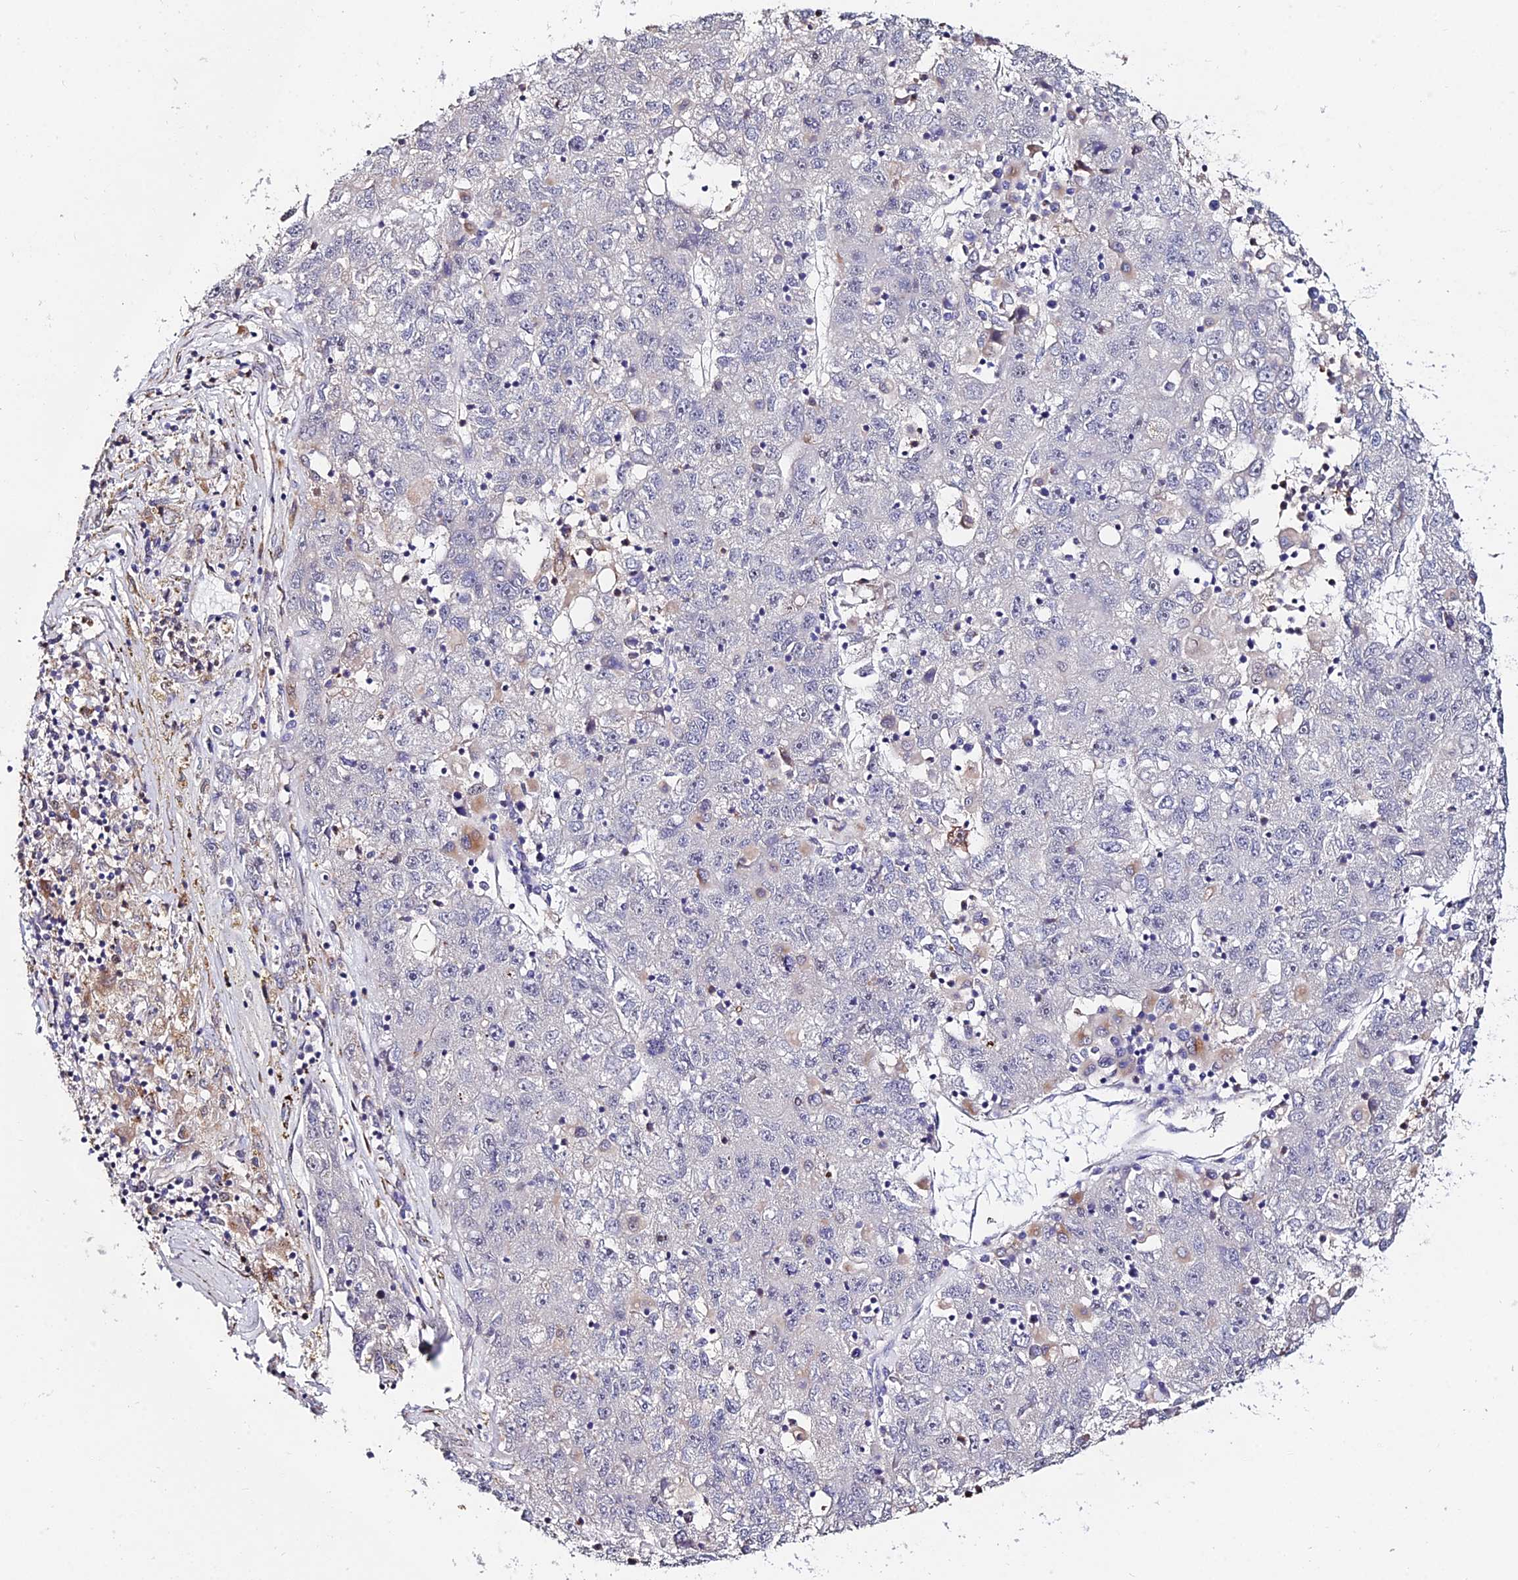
{"staining": {"intensity": "negative", "quantity": "none", "location": "none"}, "tissue": "liver cancer", "cell_type": "Tumor cells", "image_type": "cancer", "snomed": [{"axis": "morphology", "description": "Carcinoma, Hepatocellular, NOS"}, {"axis": "topography", "description": "Liver"}], "caption": "High magnification brightfield microscopy of liver cancer stained with DAB (brown) and counterstained with hematoxylin (blue): tumor cells show no significant expression.", "gene": "ACTR5", "patient": {"sex": "male", "age": 49}}